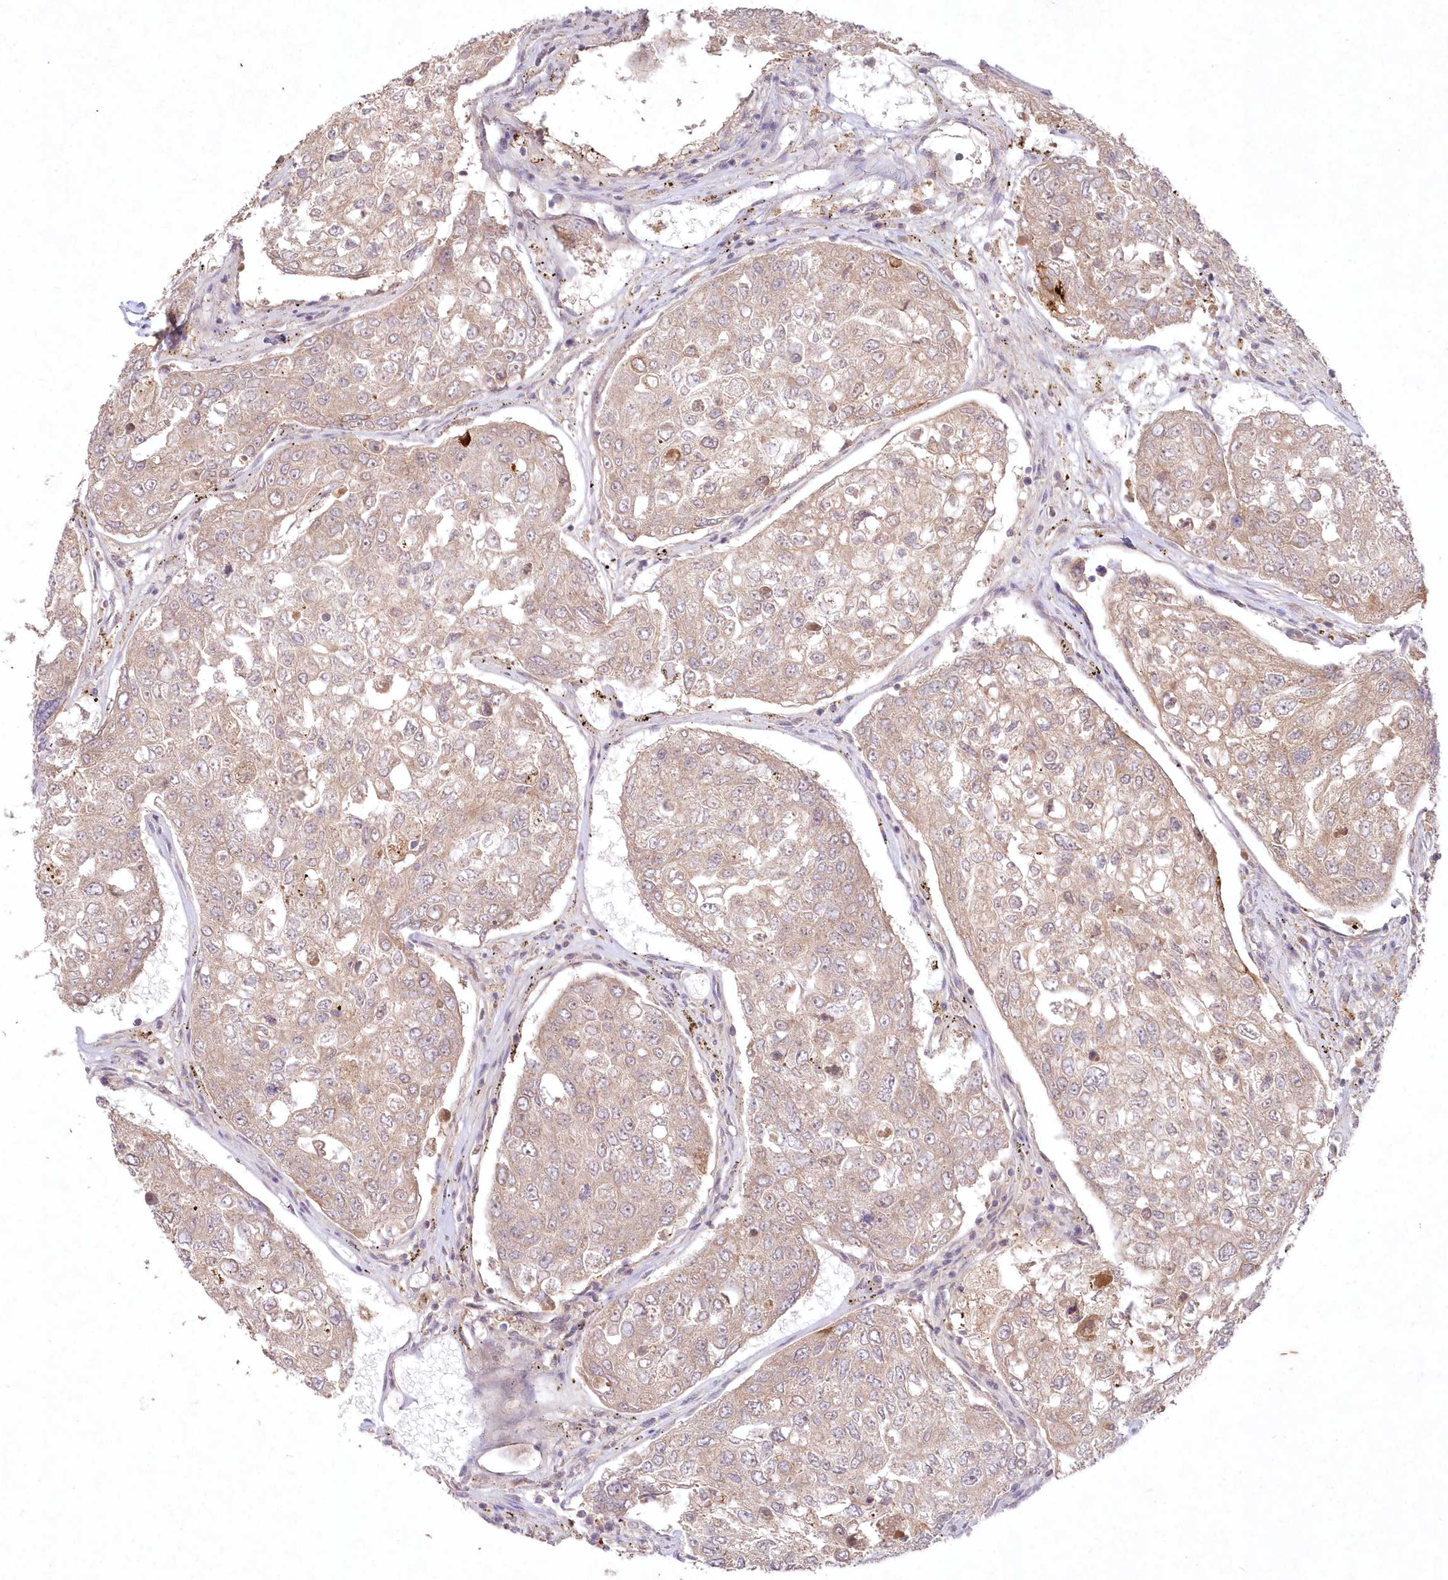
{"staining": {"intensity": "weak", "quantity": "<25%", "location": "cytoplasmic/membranous"}, "tissue": "urothelial cancer", "cell_type": "Tumor cells", "image_type": "cancer", "snomed": [{"axis": "morphology", "description": "Urothelial carcinoma, High grade"}, {"axis": "topography", "description": "Lymph node"}, {"axis": "topography", "description": "Urinary bladder"}], "caption": "Tumor cells show no significant positivity in high-grade urothelial carcinoma. The staining is performed using DAB brown chromogen with nuclei counter-stained in using hematoxylin.", "gene": "ASCC1", "patient": {"sex": "male", "age": 51}}